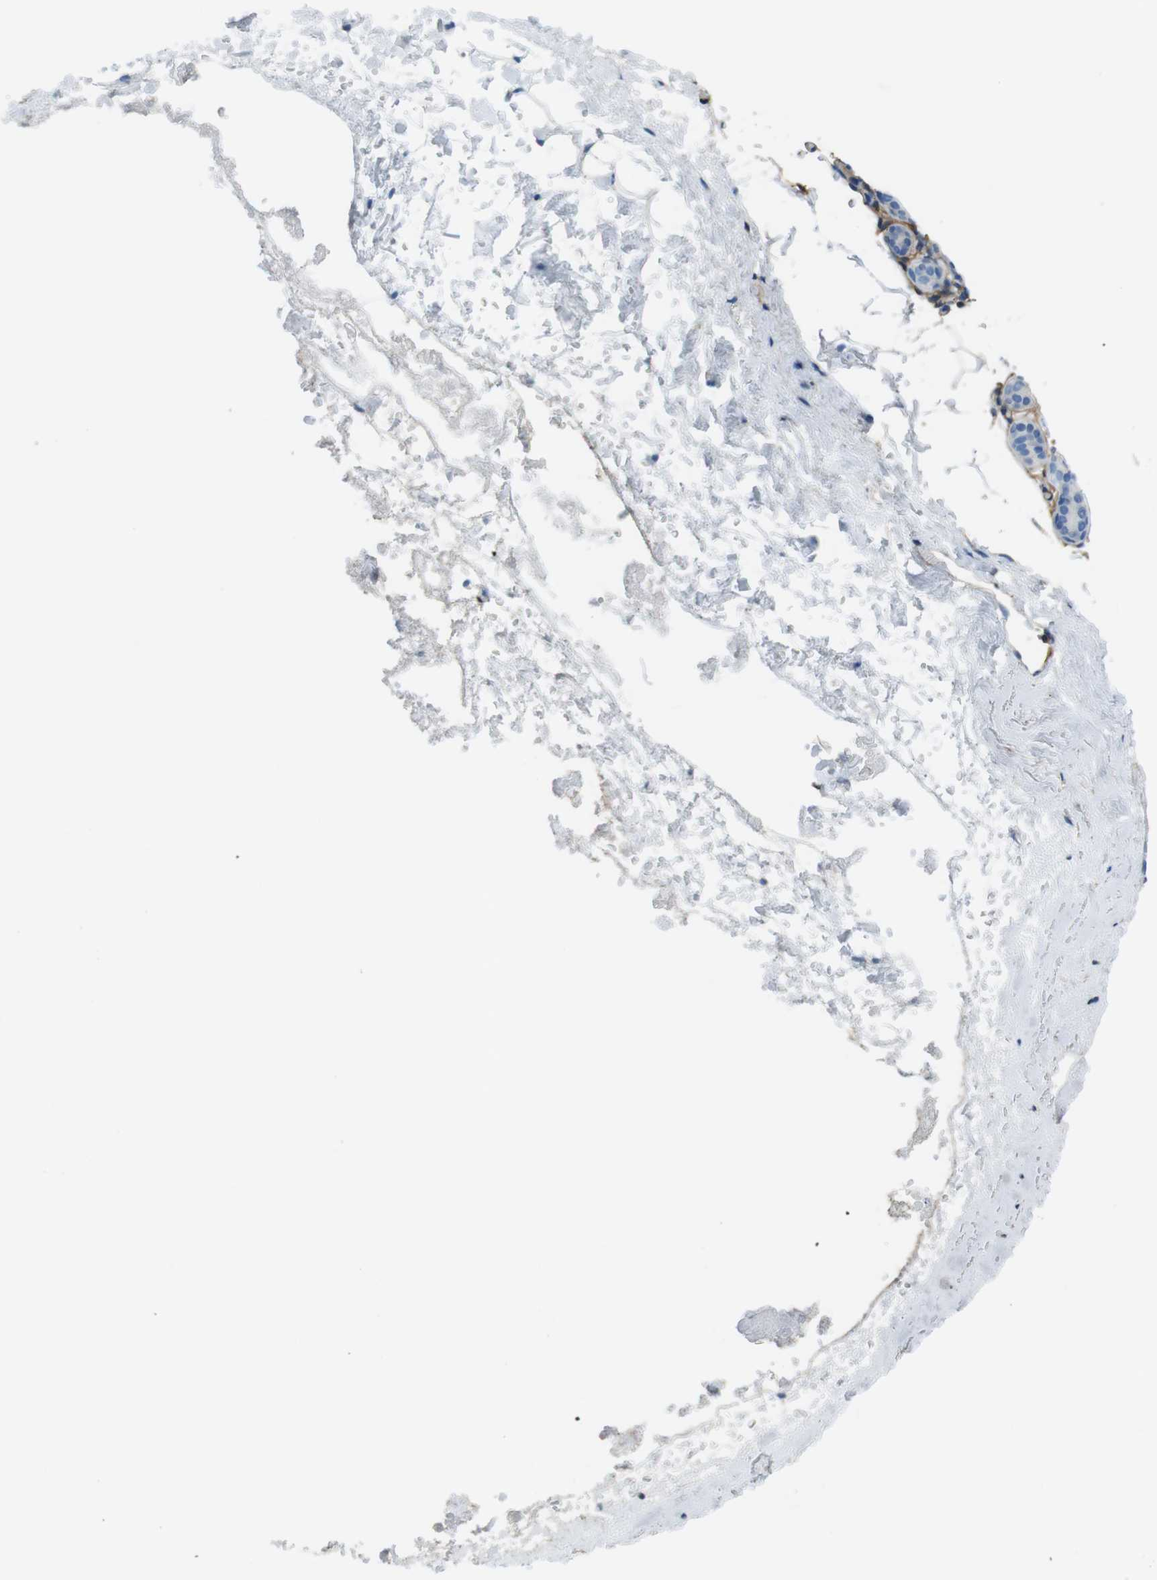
{"staining": {"intensity": "negative", "quantity": "none", "location": "none"}, "tissue": "breast", "cell_type": "Adipocytes", "image_type": "normal", "snomed": [{"axis": "morphology", "description": "Normal tissue, NOS"}, {"axis": "topography", "description": "Breast"}, {"axis": "topography", "description": "Soft tissue"}], "caption": "IHC of benign human breast exhibits no staining in adipocytes.", "gene": "EMP2", "patient": {"sex": "female", "age": 75}}